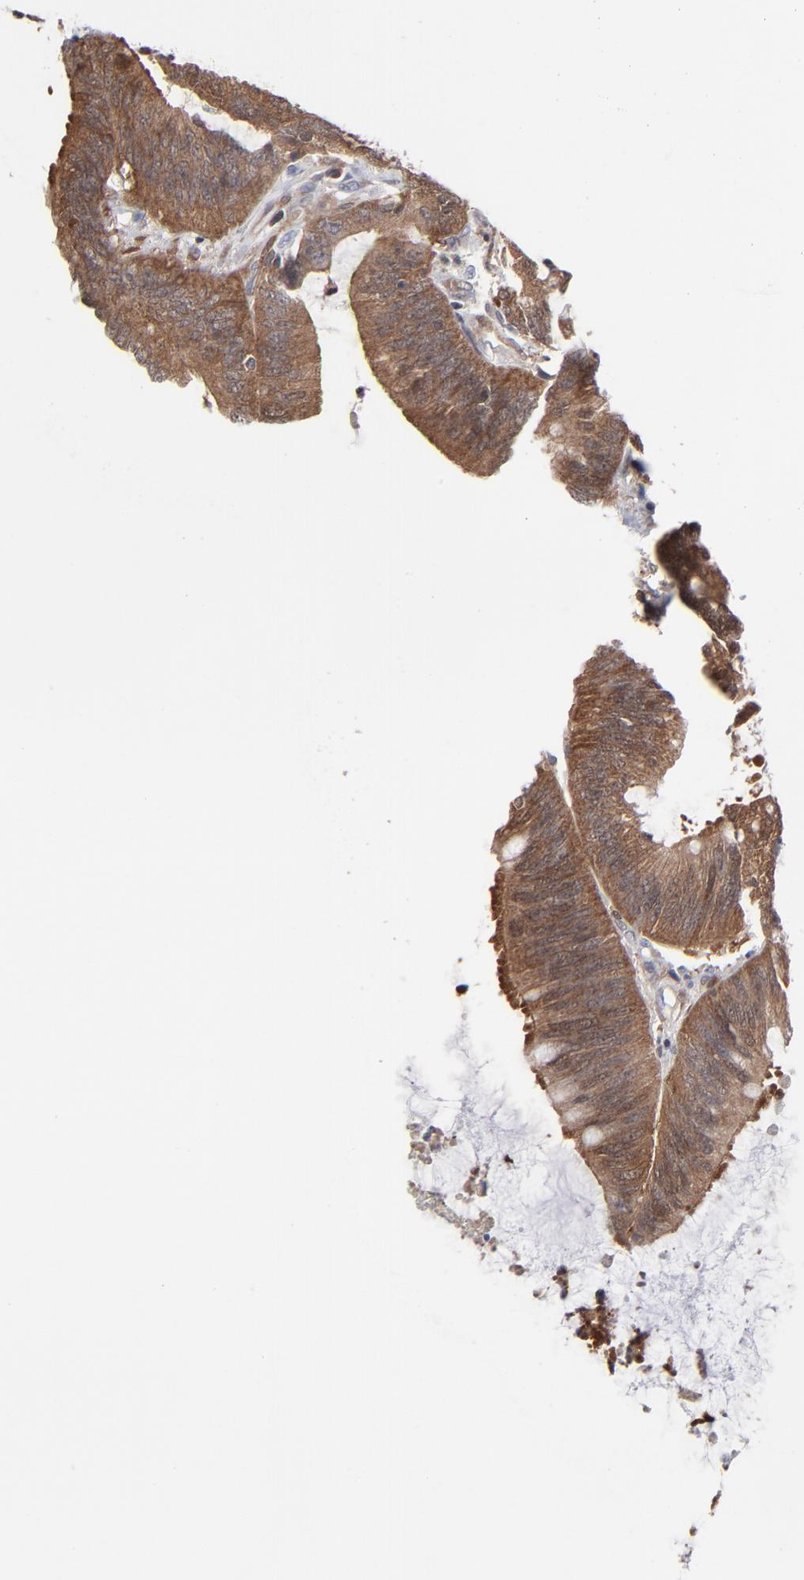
{"staining": {"intensity": "moderate", "quantity": ">75%", "location": "cytoplasmic/membranous"}, "tissue": "colorectal cancer", "cell_type": "Tumor cells", "image_type": "cancer", "snomed": [{"axis": "morphology", "description": "Adenocarcinoma, NOS"}, {"axis": "topography", "description": "Rectum"}], "caption": "The photomicrograph reveals staining of colorectal cancer (adenocarcinoma), revealing moderate cytoplasmic/membranous protein positivity (brown color) within tumor cells.", "gene": "MAP2K1", "patient": {"sex": "female", "age": 66}}